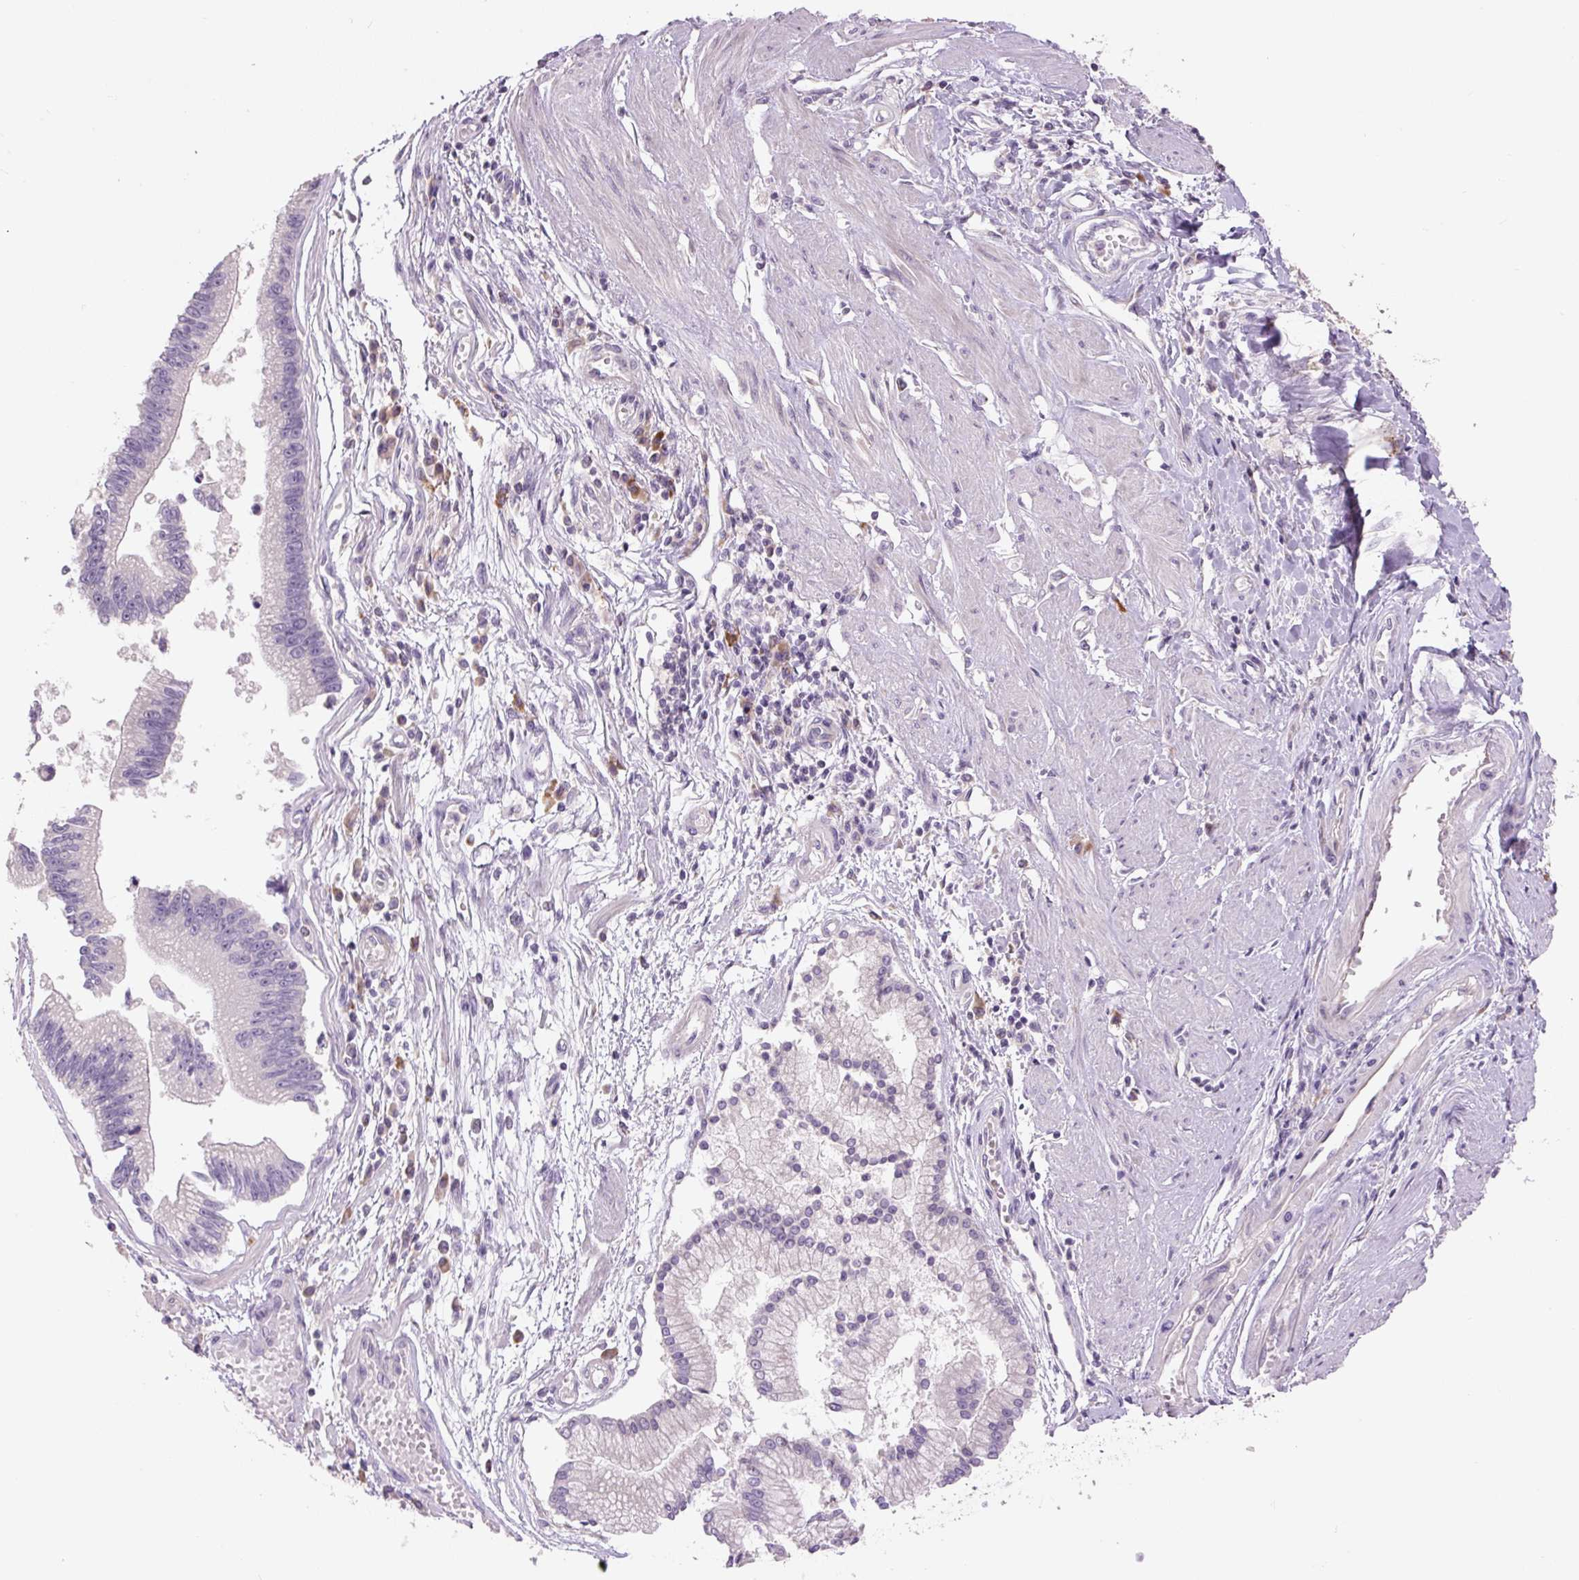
{"staining": {"intensity": "negative", "quantity": "none", "location": "none"}, "tissue": "stomach cancer", "cell_type": "Tumor cells", "image_type": "cancer", "snomed": [{"axis": "morphology", "description": "Adenocarcinoma, NOS"}, {"axis": "topography", "description": "Stomach"}], "caption": "IHC of stomach cancer exhibits no staining in tumor cells. Brightfield microscopy of IHC stained with DAB (3,3'-diaminobenzidine) (brown) and hematoxylin (blue), captured at high magnification.", "gene": "TMEM100", "patient": {"sex": "male", "age": 59}}